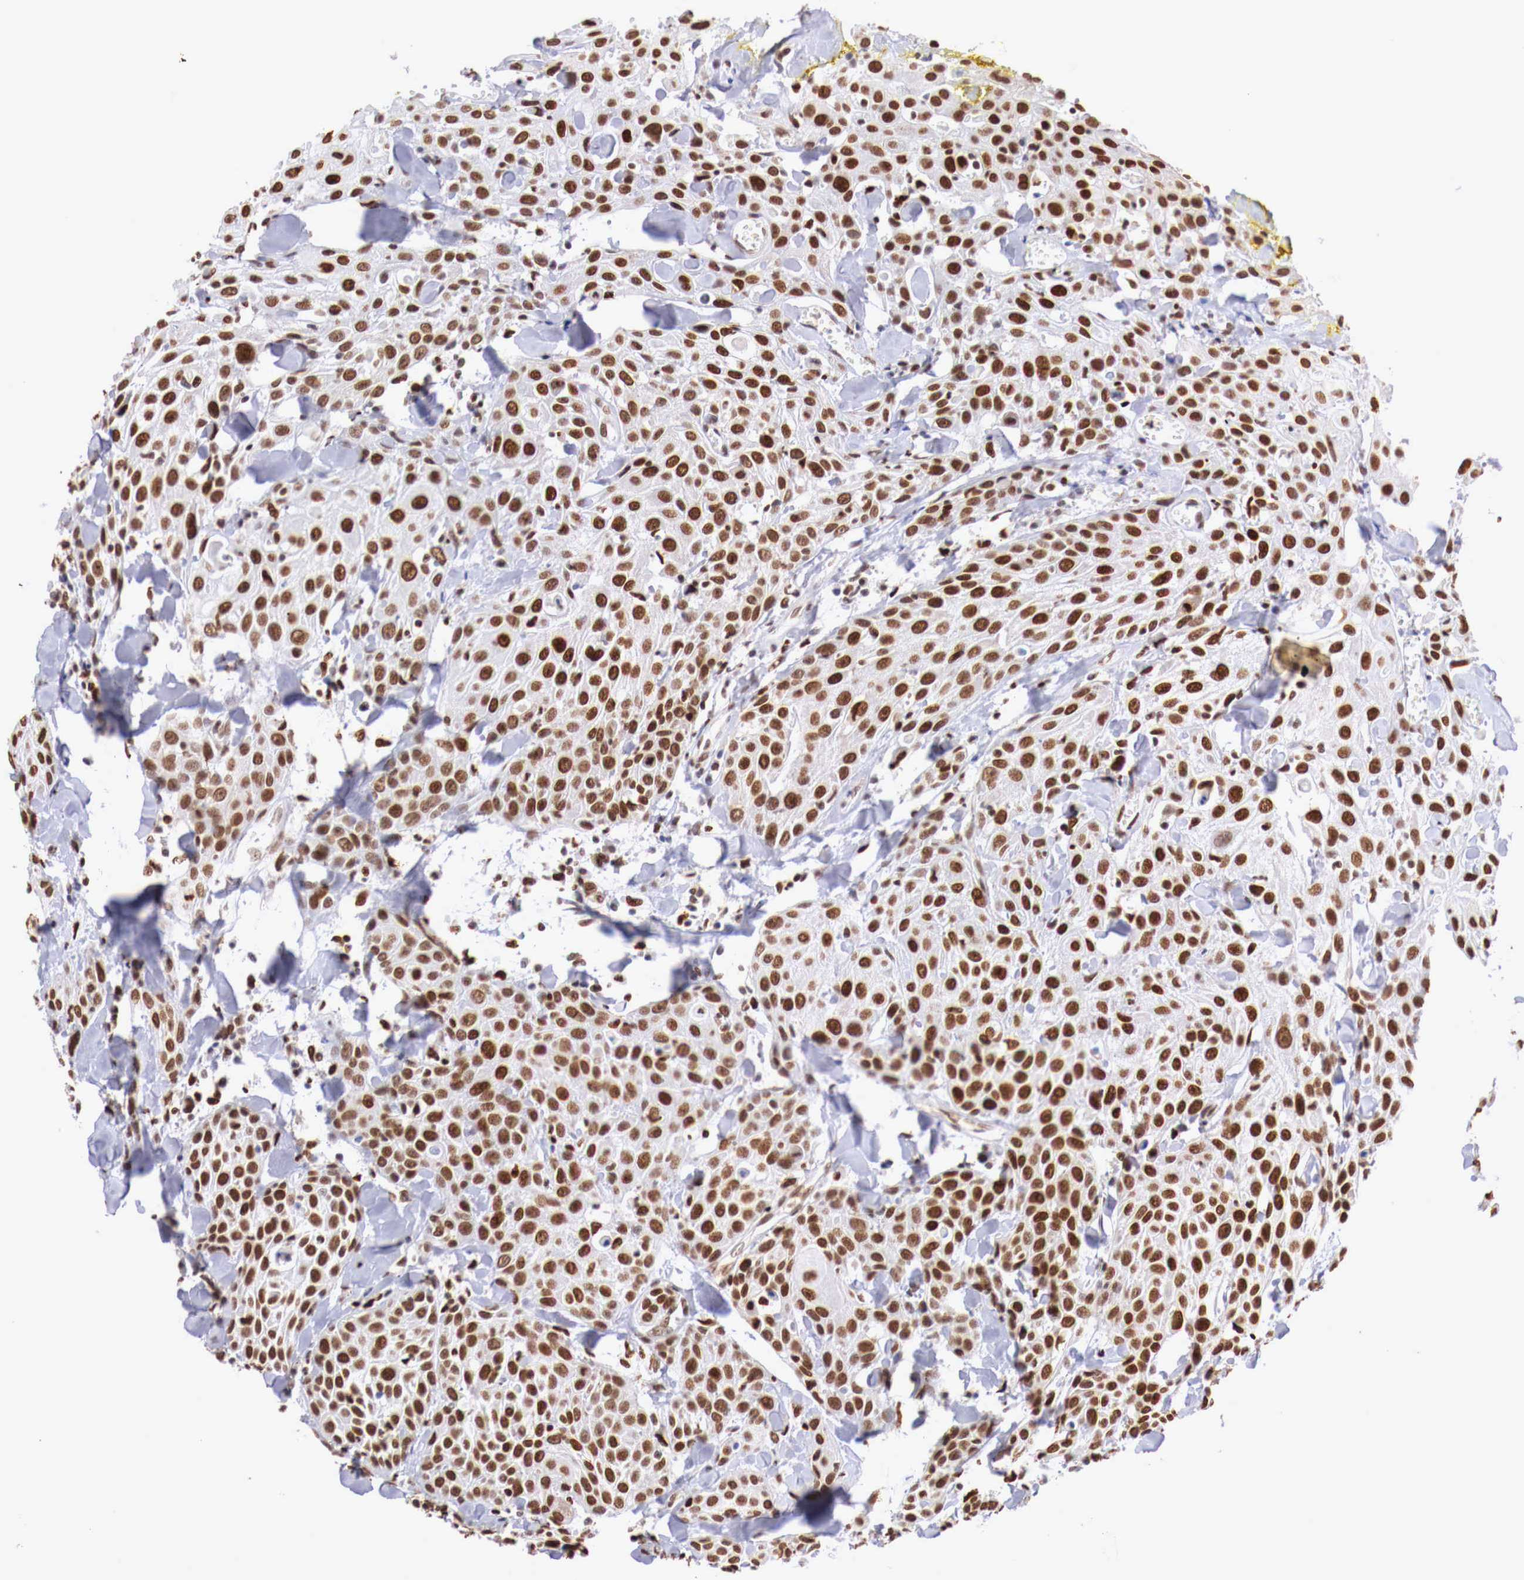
{"staining": {"intensity": "strong", "quantity": ">75%", "location": "nuclear"}, "tissue": "head and neck cancer", "cell_type": "Tumor cells", "image_type": "cancer", "snomed": [{"axis": "morphology", "description": "Squamous cell carcinoma, NOS"}, {"axis": "topography", "description": "Oral tissue"}, {"axis": "topography", "description": "Head-Neck"}], "caption": "Immunohistochemical staining of head and neck cancer (squamous cell carcinoma) reveals high levels of strong nuclear expression in about >75% of tumor cells.", "gene": "MAX", "patient": {"sex": "female", "age": 82}}